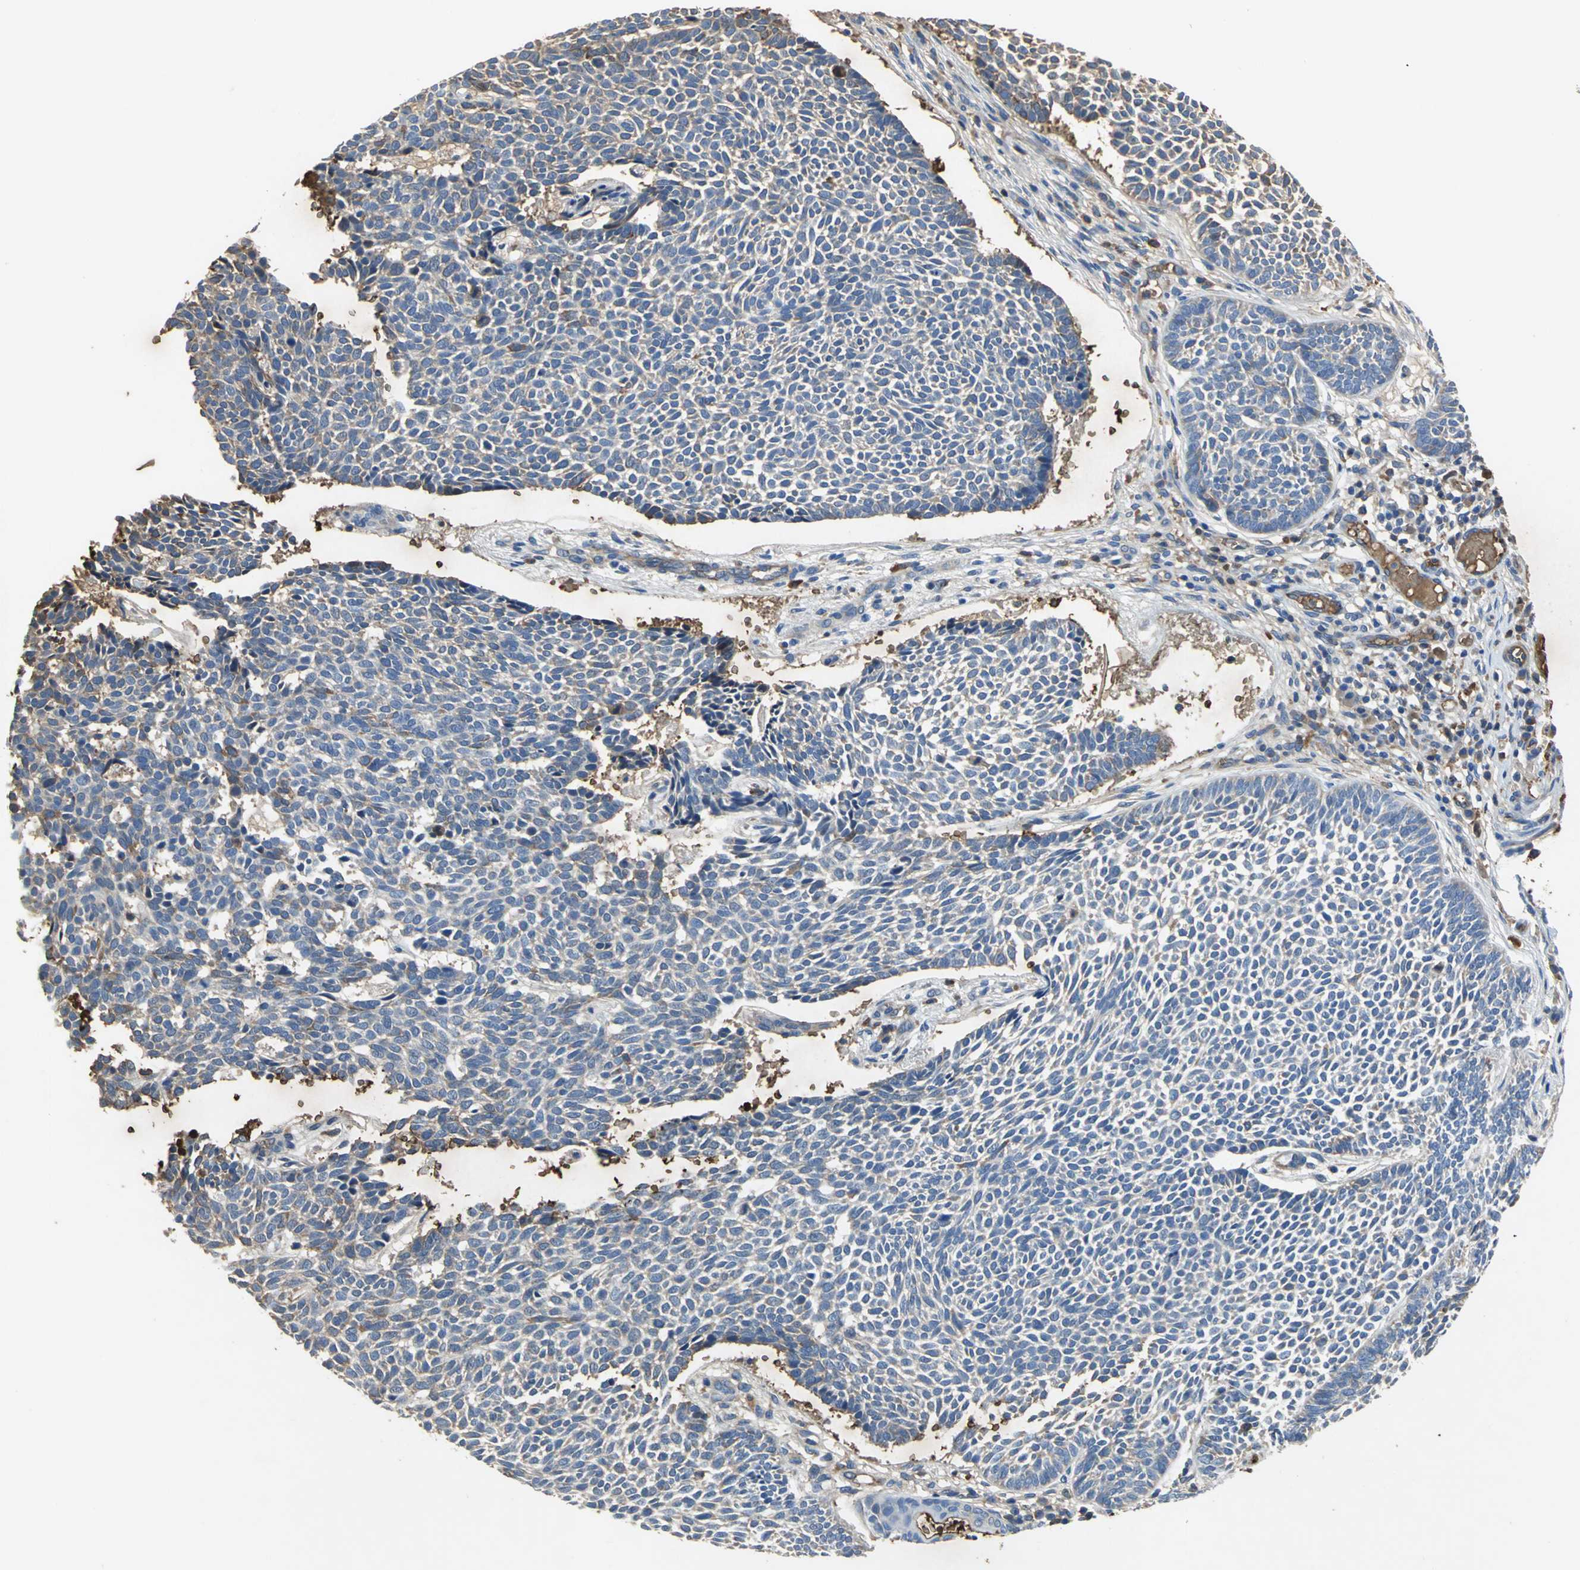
{"staining": {"intensity": "moderate", "quantity": "25%-75%", "location": "cytoplasmic/membranous"}, "tissue": "skin cancer", "cell_type": "Tumor cells", "image_type": "cancer", "snomed": [{"axis": "morphology", "description": "Normal tissue, NOS"}, {"axis": "morphology", "description": "Basal cell carcinoma"}, {"axis": "topography", "description": "Skin"}], "caption": "Immunohistochemical staining of human skin cancer reveals medium levels of moderate cytoplasmic/membranous expression in about 25%-75% of tumor cells. Nuclei are stained in blue.", "gene": "TREM1", "patient": {"sex": "male", "age": 87}}